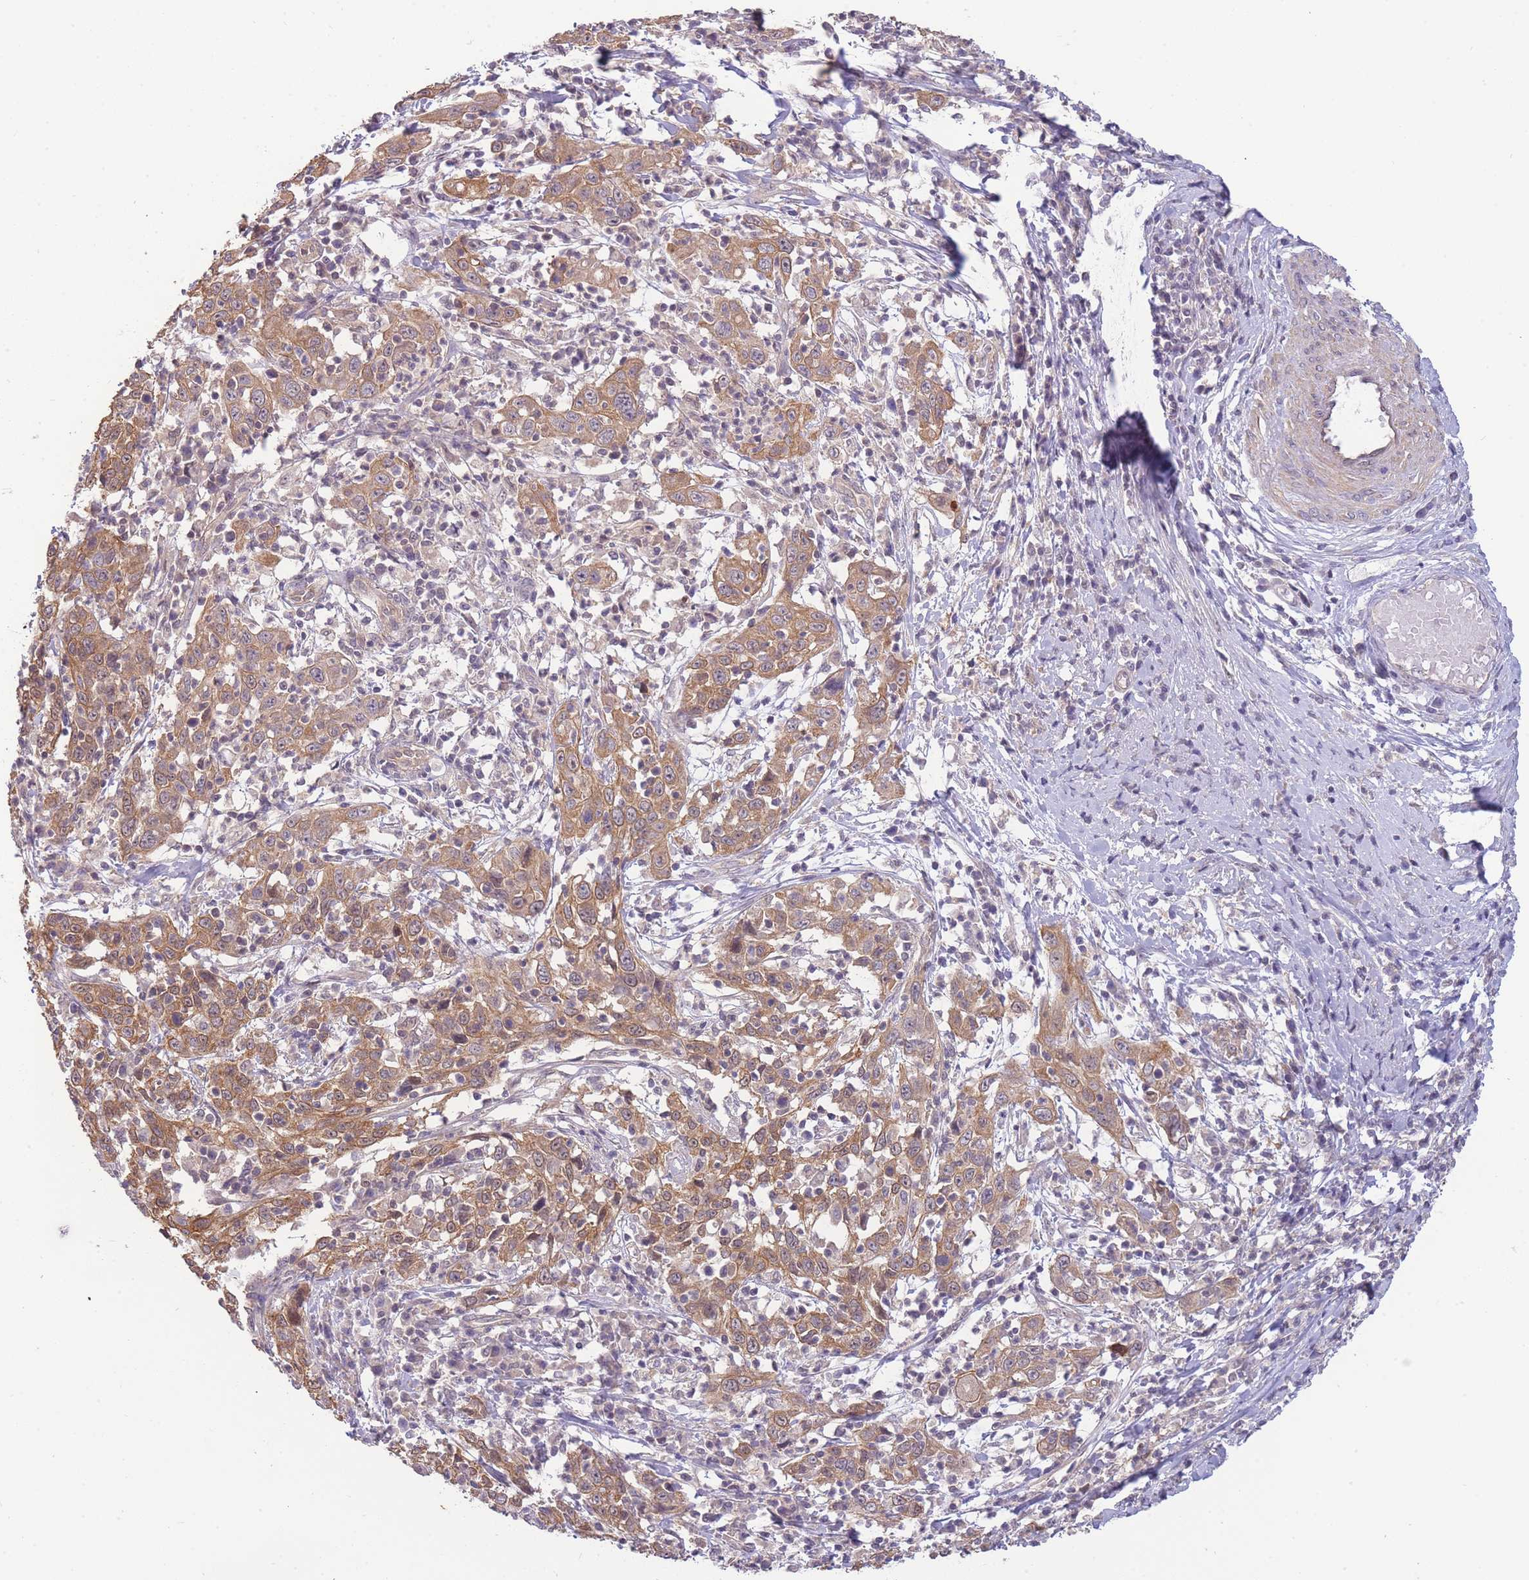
{"staining": {"intensity": "moderate", "quantity": ">75%", "location": "cytoplasmic/membranous"}, "tissue": "cervical cancer", "cell_type": "Tumor cells", "image_type": "cancer", "snomed": [{"axis": "morphology", "description": "Squamous cell carcinoma, NOS"}, {"axis": "topography", "description": "Cervix"}], "caption": "This histopathology image demonstrates IHC staining of human cervical squamous cell carcinoma, with medium moderate cytoplasmic/membranous staining in about >75% of tumor cells.", "gene": "SMC6", "patient": {"sex": "female", "age": 46}}